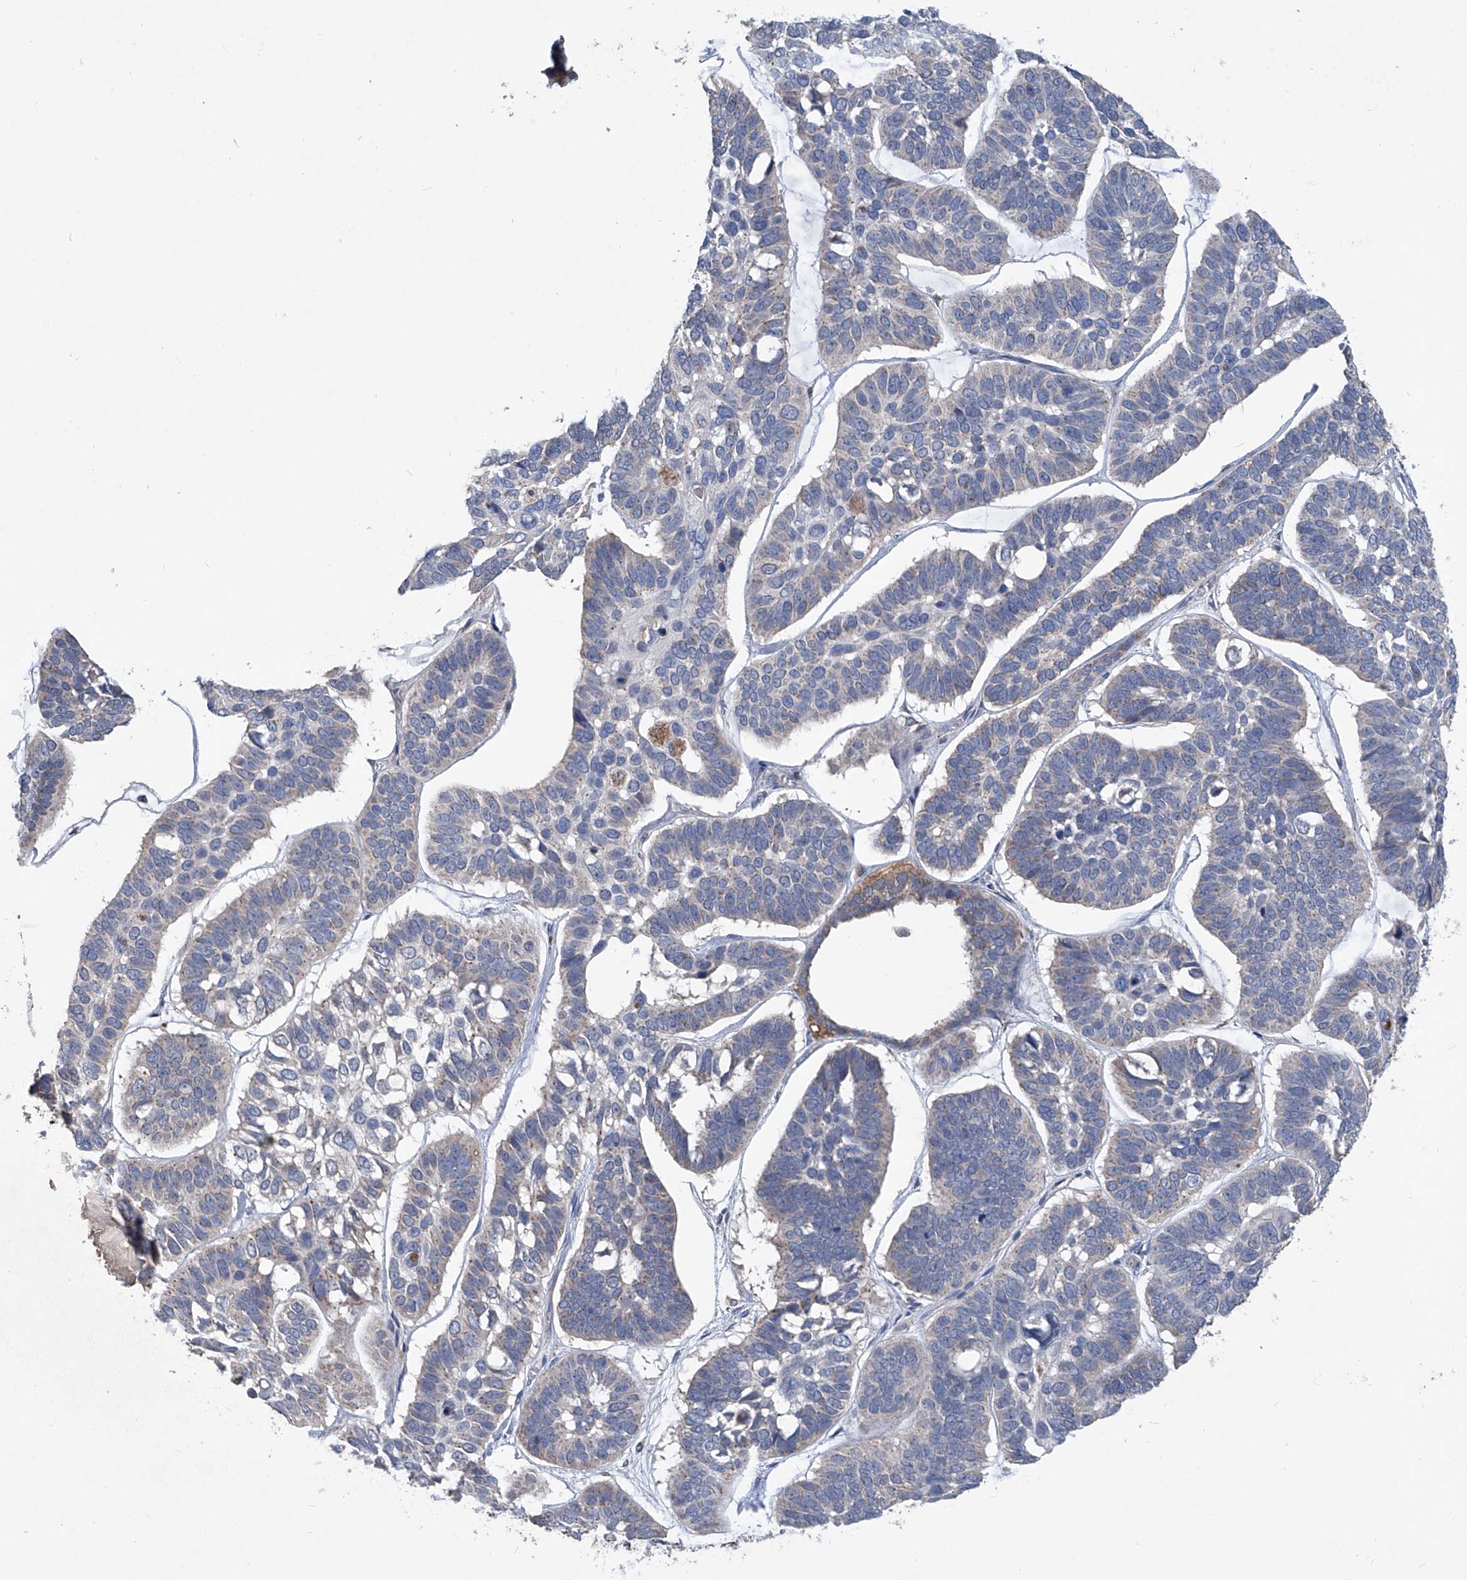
{"staining": {"intensity": "negative", "quantity": "none", "location": "none"}, "tissue": "skin cancer", "cell_type": "Tumor cells", "image_type": "cancer", "snomed": [{"axis": "morphology", "description": "Basal cell carcinoma"}, {"axis": "topography", "description": "Skin"}], "caption": "Tumor cells are negative for protein expression in human skin cancer (basal cell carcinoma).", "gene": "PCSK5", "patient": {"sex": "male", "age": 62}}